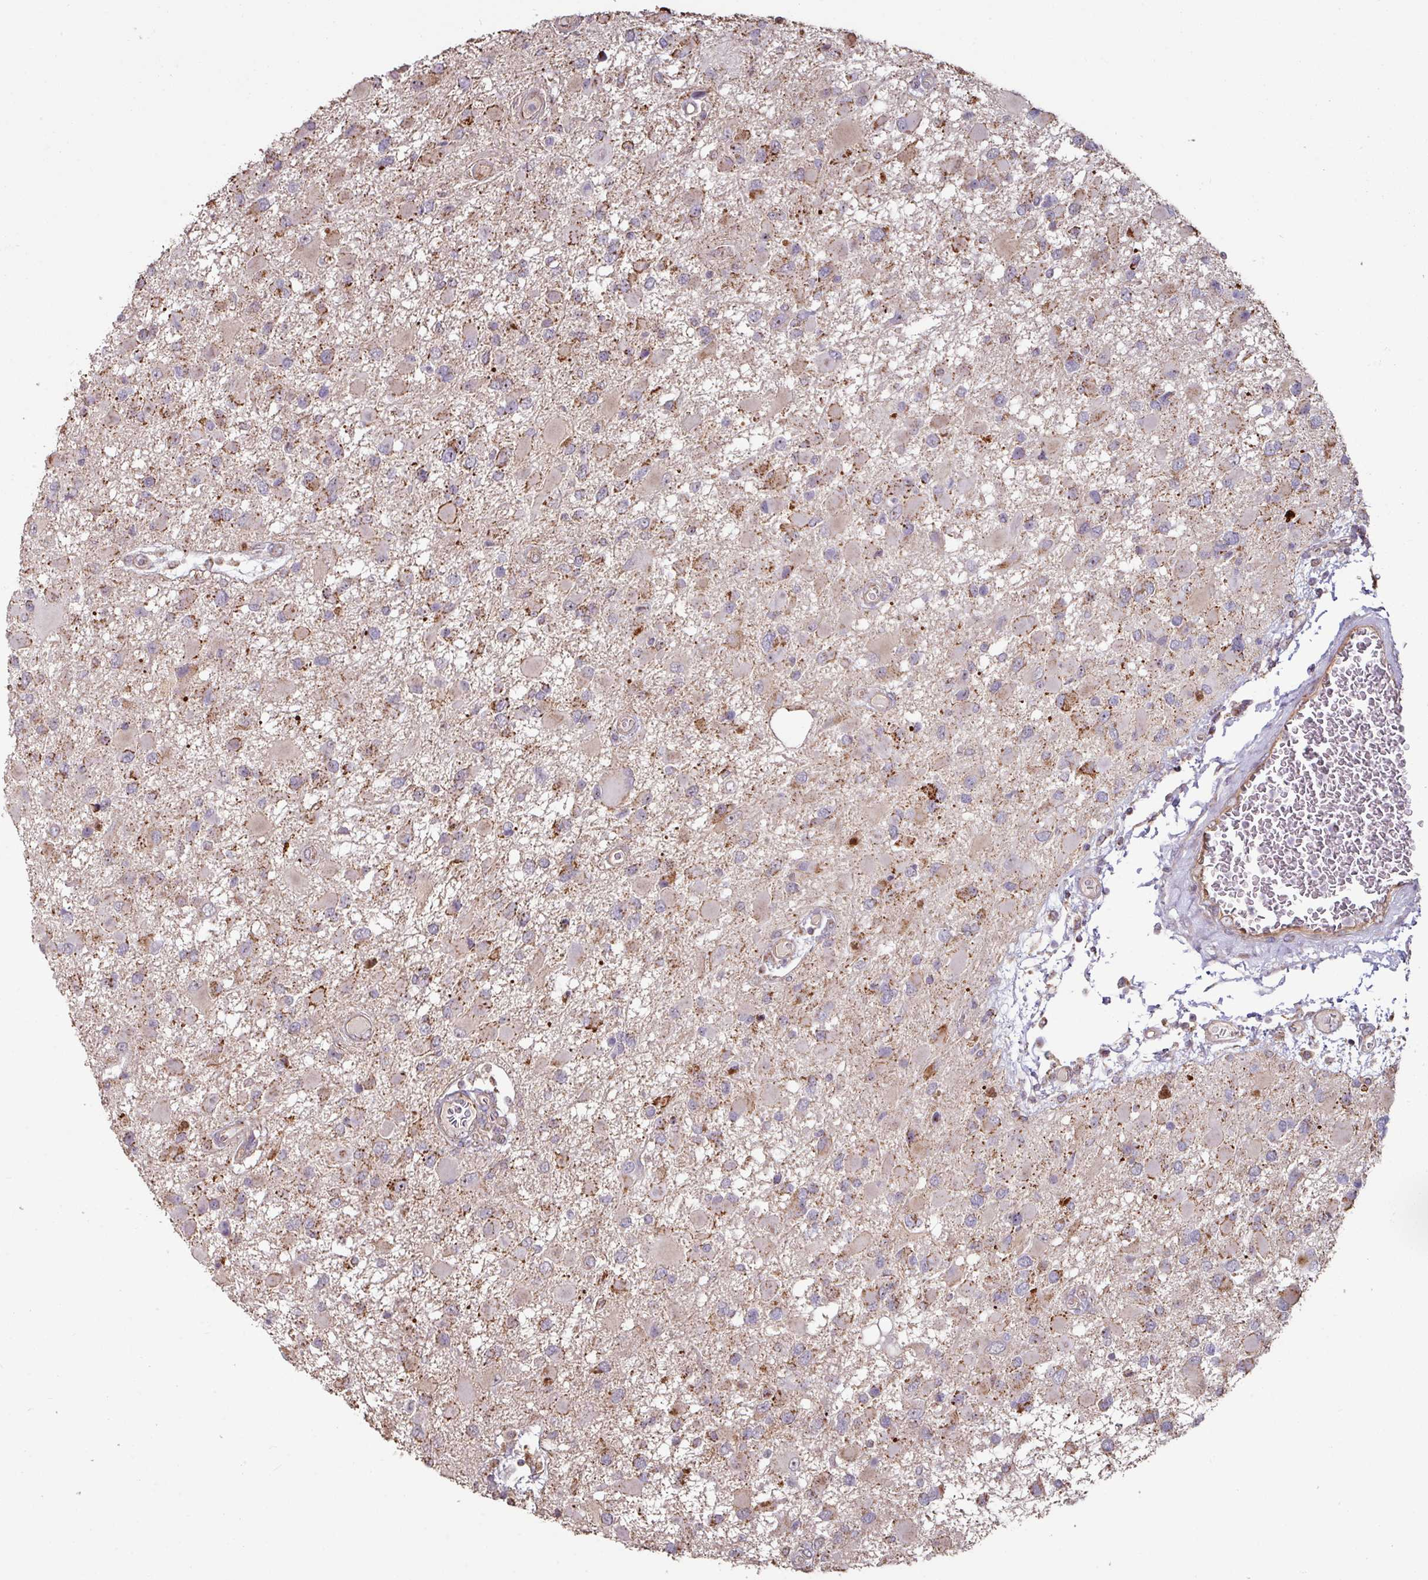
{"staining": {"intensity": "moderate", "quantity": "<25%", "location": "cytoplasmic/membranous"}, "tissue": "glioma", "cell_type": "Tumor cells", "image_type": "cancer", "snomed": [{"axis": "morphology", "description": "Glioma, malignant, High grade"}, {"axis": "topography", "description": "Brain"}], "caption": "Immunohistochemical staining of glioma displays low levels of moderate cytoplasmic/membranous positivity in approximately <25% of tumor cells. (IHC, brightfield microscopy, high magnification).", "gene": "OR2D3", "patient": {"sex": "male", "age": 53}}